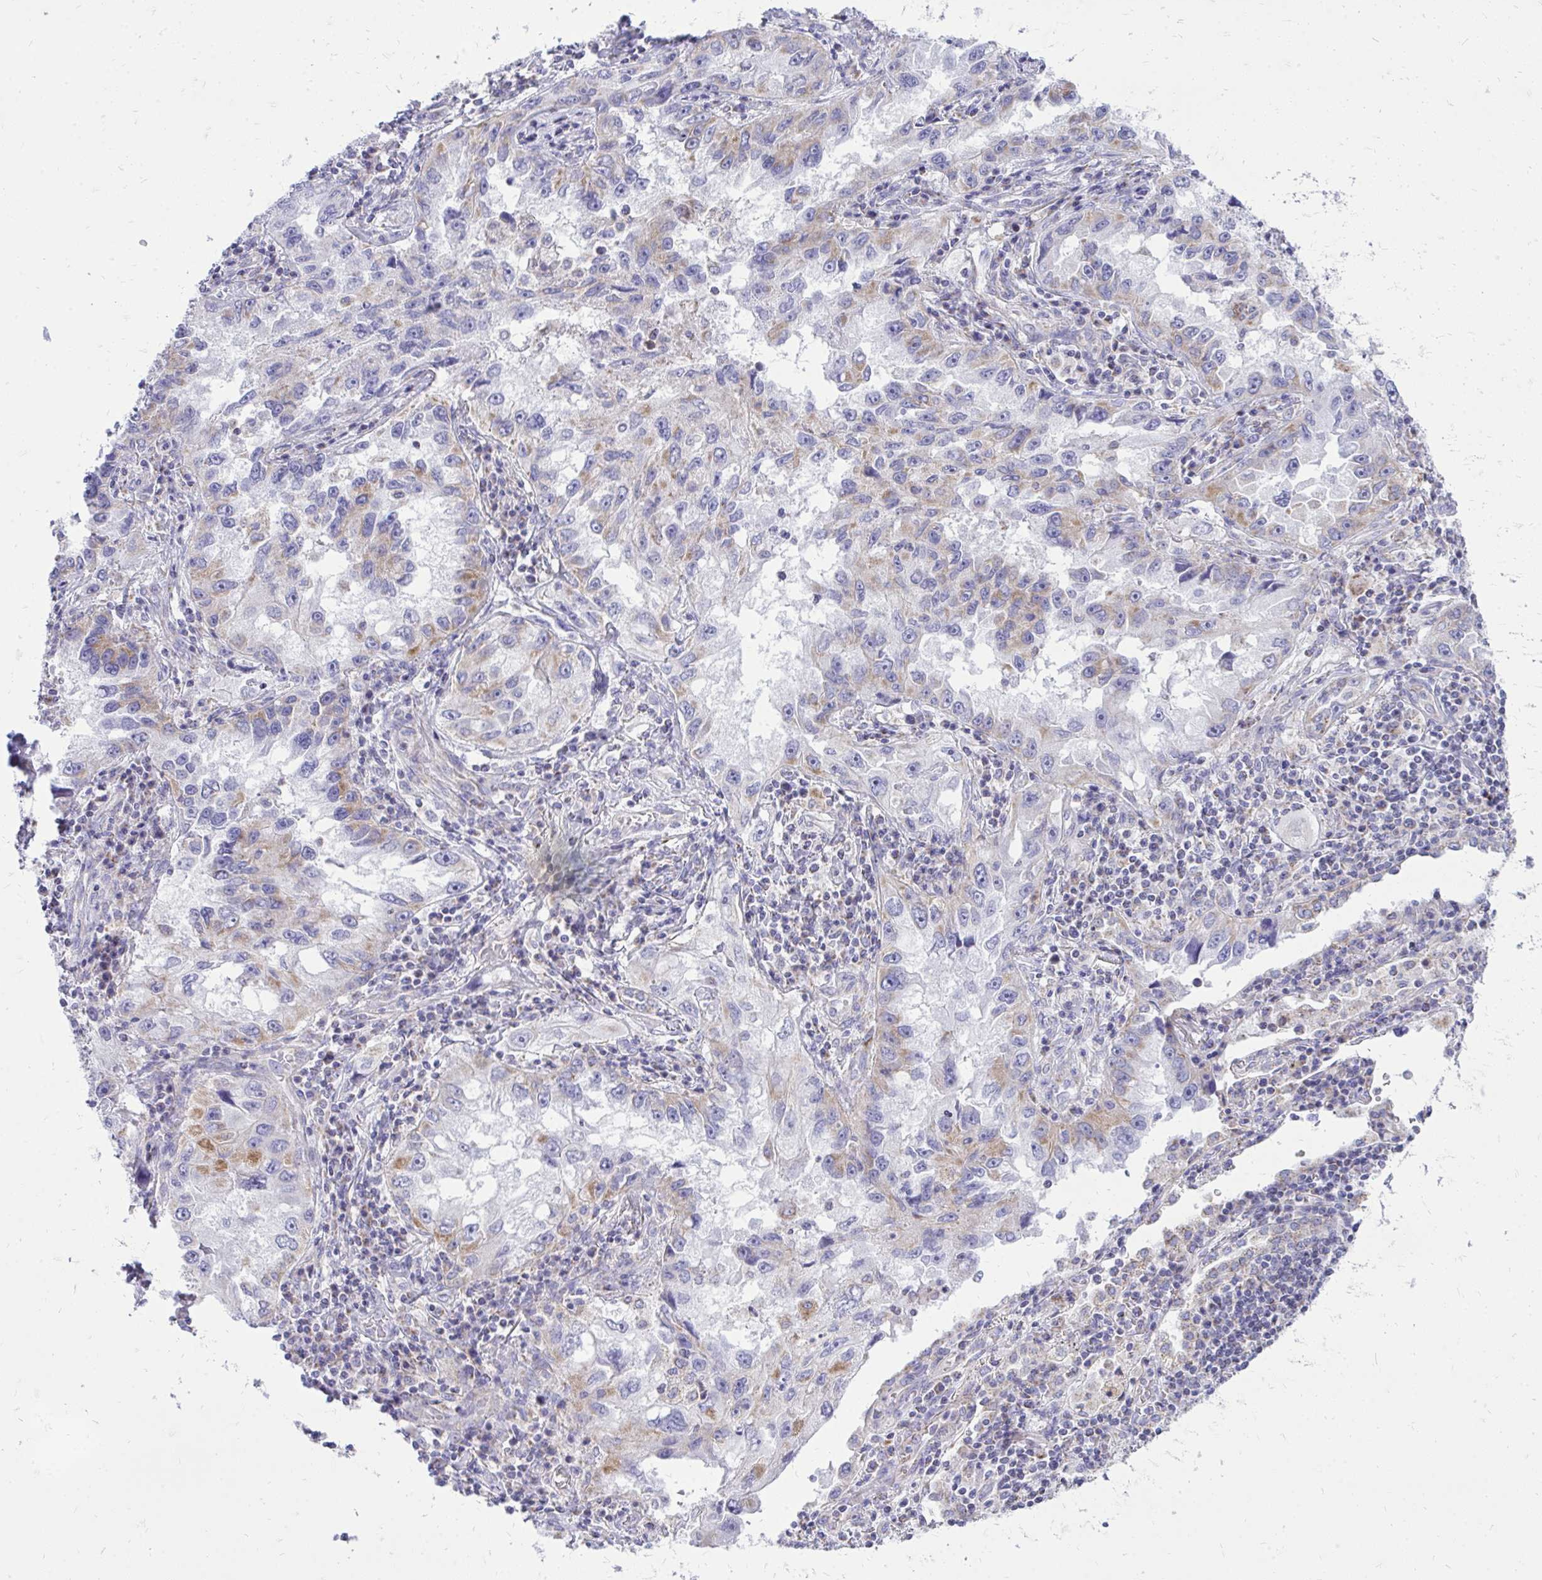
{"staining": {"intensity": "moderate", "quantity": "<25%", "location": "cytoplasmic/membranous"}, "tissue": "lung cancer", "cell_type": "Tumor cells", "image_type": "cancer", "snomed": [{"axis": "morphology", "description": "Adenocarcinoma, NOS"}, {"axis": "topography", "description": "Lung"}], "caption": "Immunohistochemical staining of lung adenocarcinoma exhibits low levels of moderate cytoplasmic/membranous protein expression in approximately <25% of tumor cells.", "gene": "SPTBN2", "patient": {"sex": "female", "age": 73}}